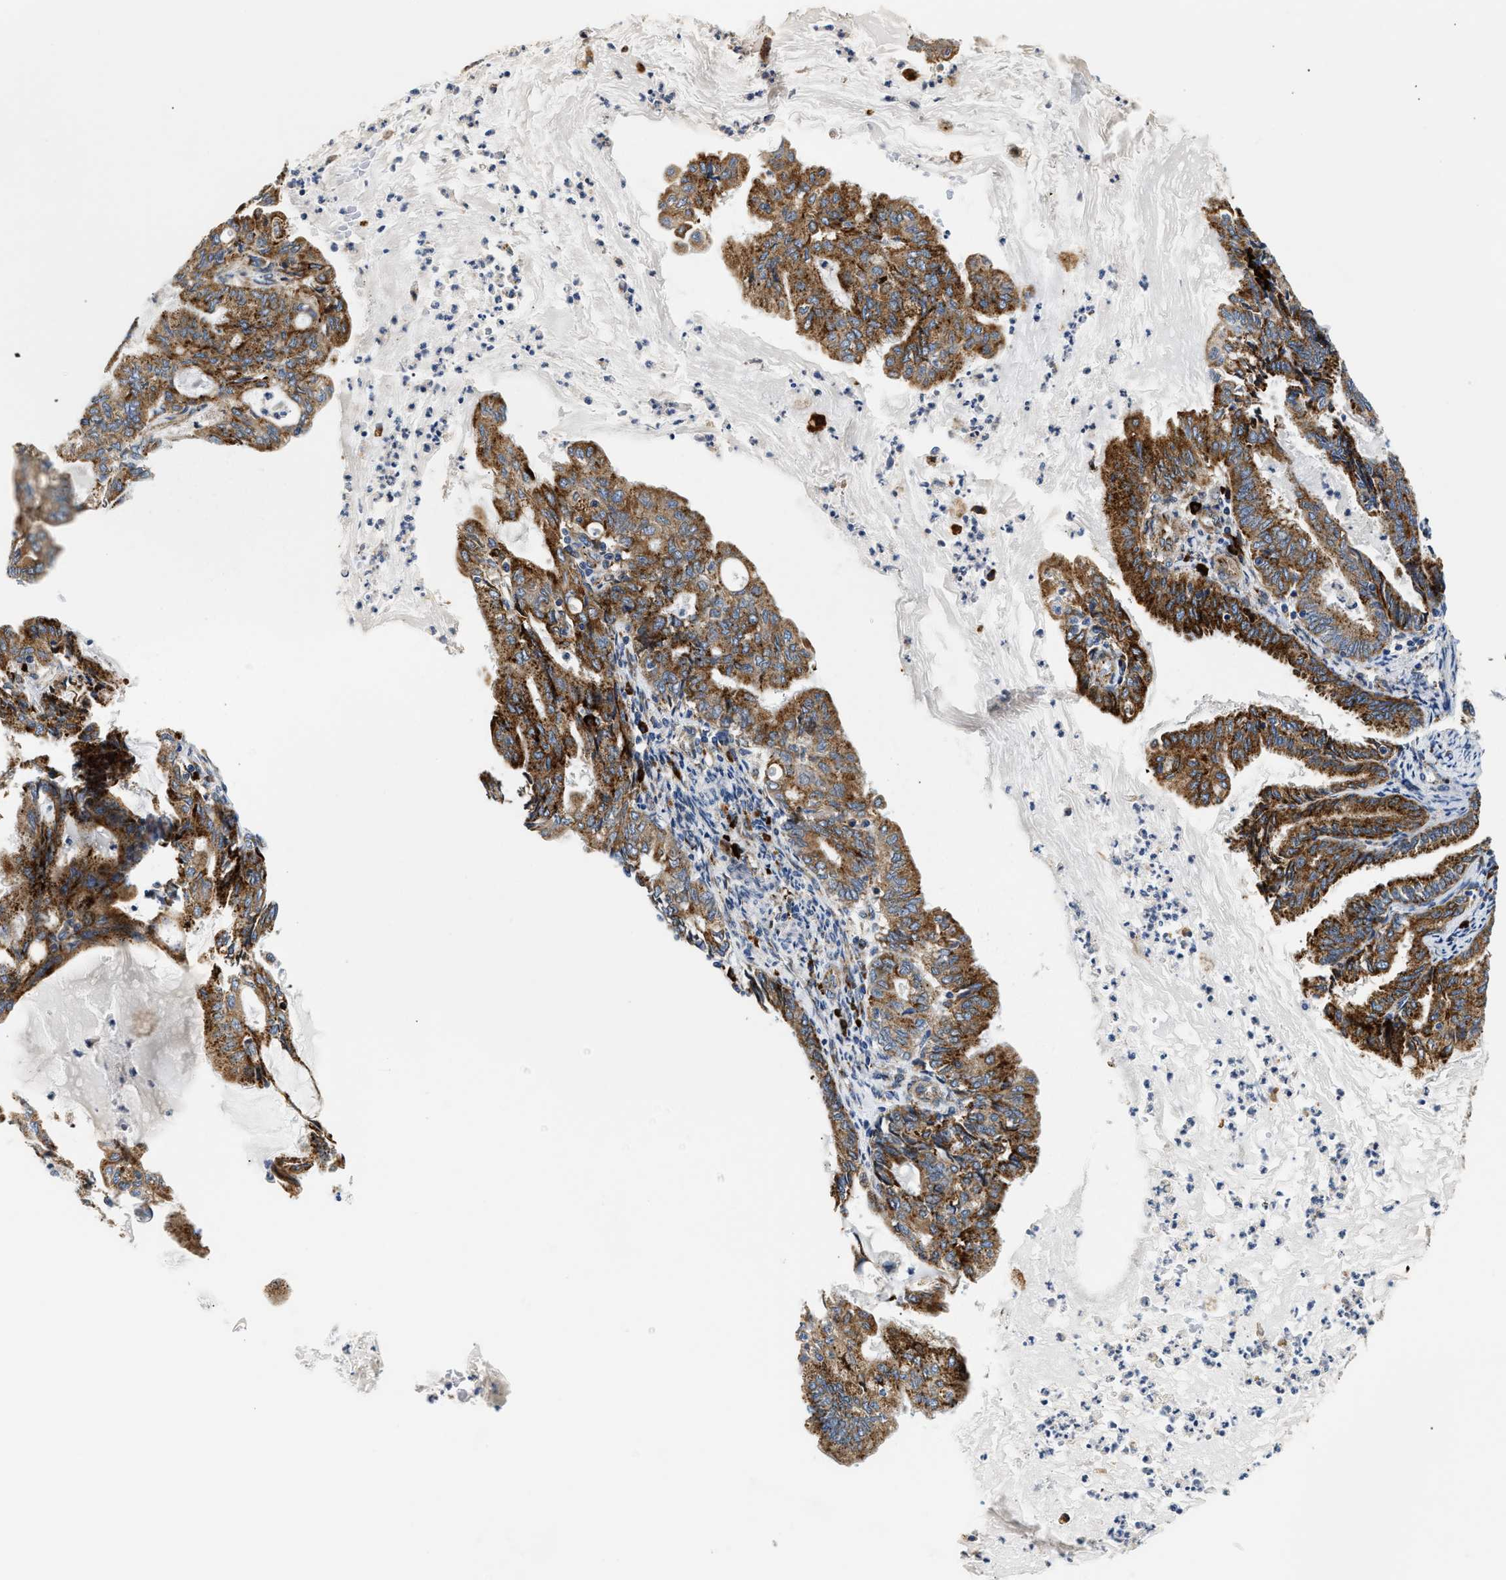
{"staining": {"intensity": "strong", "quantity": ">75%", "location": "cytoplasmic/membranous"}, "tissue": "endometrial cancer", "cell_type": "Tumor cells", "image_type": "cancer", "snomed": [{"axis": "morphology", "description": "Adenocarcinoma, NOS"}, {"axis": "topography", "description": "Endometrium"}], "caption": "An immunohistochemistry (IHC) histopathology image of neoplastic tissue is shown. Protein staining in brown highlights strong cytoplasmic/membranous positivity in endometrial adenocarcinoma within tumor cells. (Stains: DAB (3,3'-diaminobenzidine) in brown, nuclei in blue, Microscopy: brightfield microscopy at high magnification).", "gene": "AMZ1", "patient": {"sex": "female", "age": 86}}